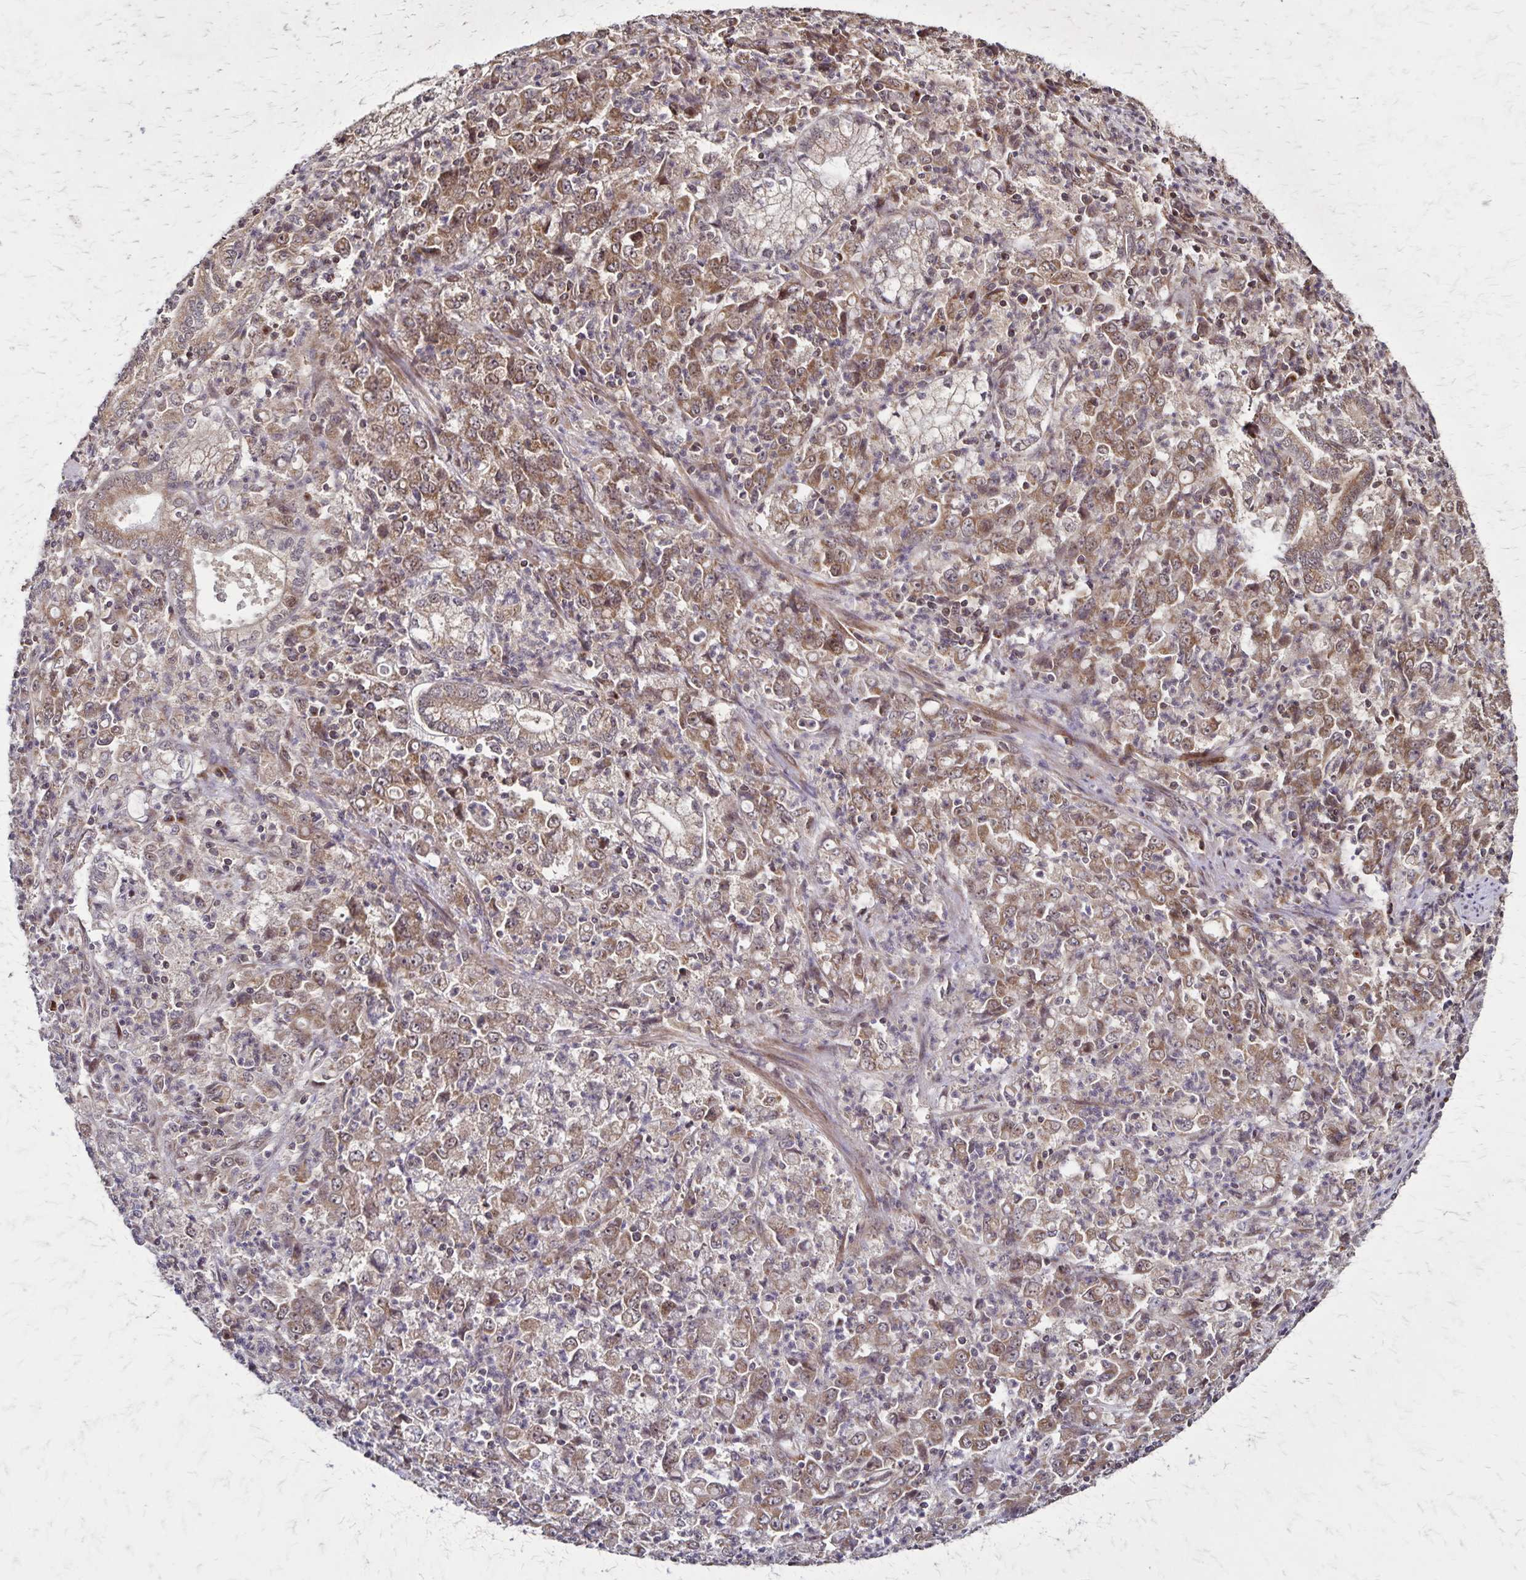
{"staining": {"intensity": "moderate", "quantity": ">75%", "location": "cytoplasmic/membranous"}, "tissue": "stomach cancer", "cell_type": "Tumor cells", "image_type": "cancer", "snomed": [{"axis": "morphology", "description": "Adenocarcinoma, NOS"}, {"axis": "topography", "description": "Stomach, lower"}], "caption": "Stomach cancer stained with a brown dye reveals moderate cytoplasmic/membranous positive staining in approximately >75% of tumor cells.", "gene": "NFS1", "patient": {"sex": "female", "age": 71}}